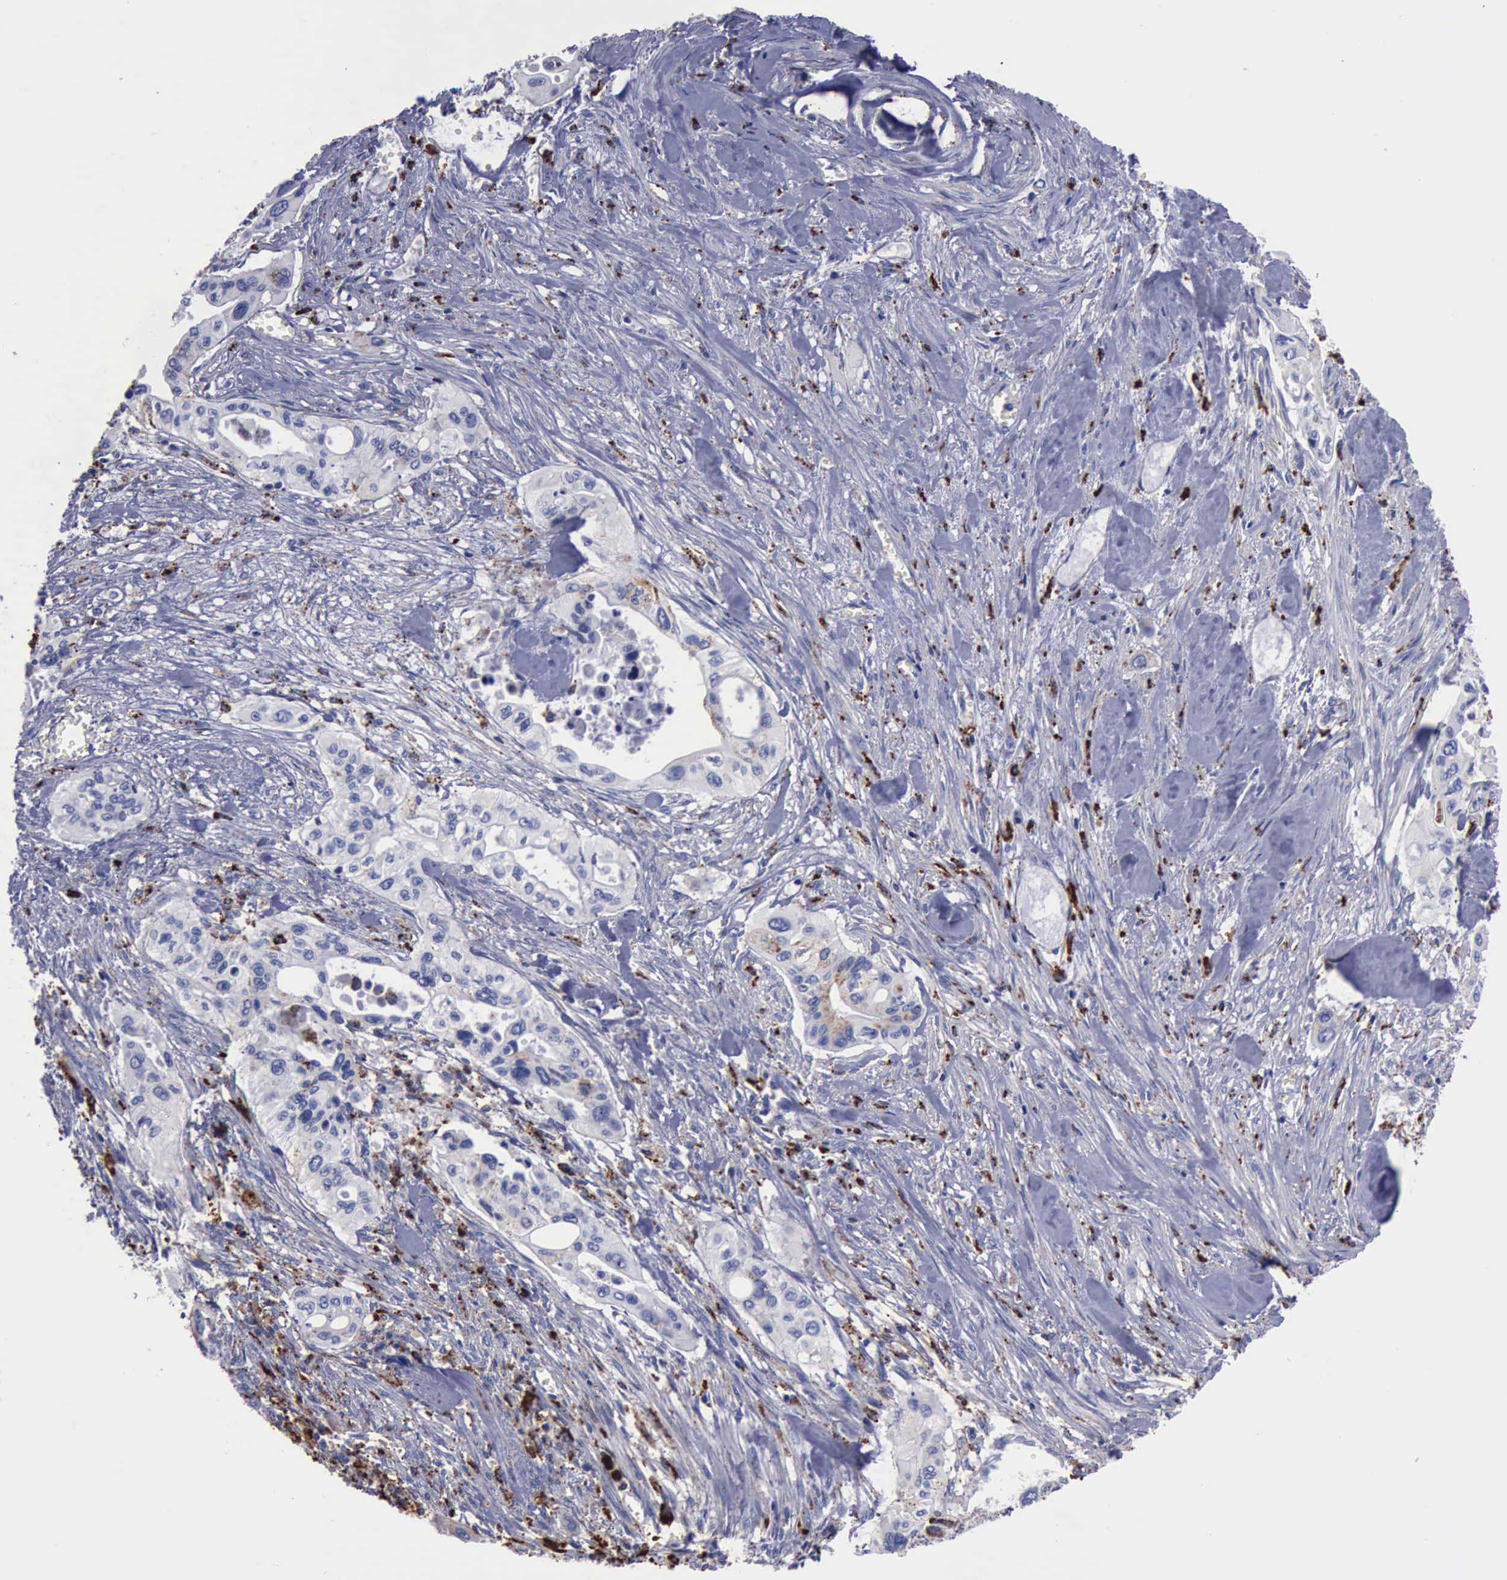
{"staining": {"intensity": "moderate", "quantity": "25%-75%", "location": "cytoplasmic/membranous"}, "tissue": "pancreatic cancer", "cell_type": "Tumor cells", "image_type": "cancer", "snomed": [{"axis": "morphology", "description": "Adenocarcinoma, NOS"}, {"axis": "topography", "description": "Pancreas"}], "caption": "An image showing moderate cytoplasmic/membranous positivity in about 25%-75% of tumor cells in pancreatic cancer, as visualized by brown immunohistochemical staining.", "gene": "CTSD", "patient": {"sex": "male", "age": 77}}